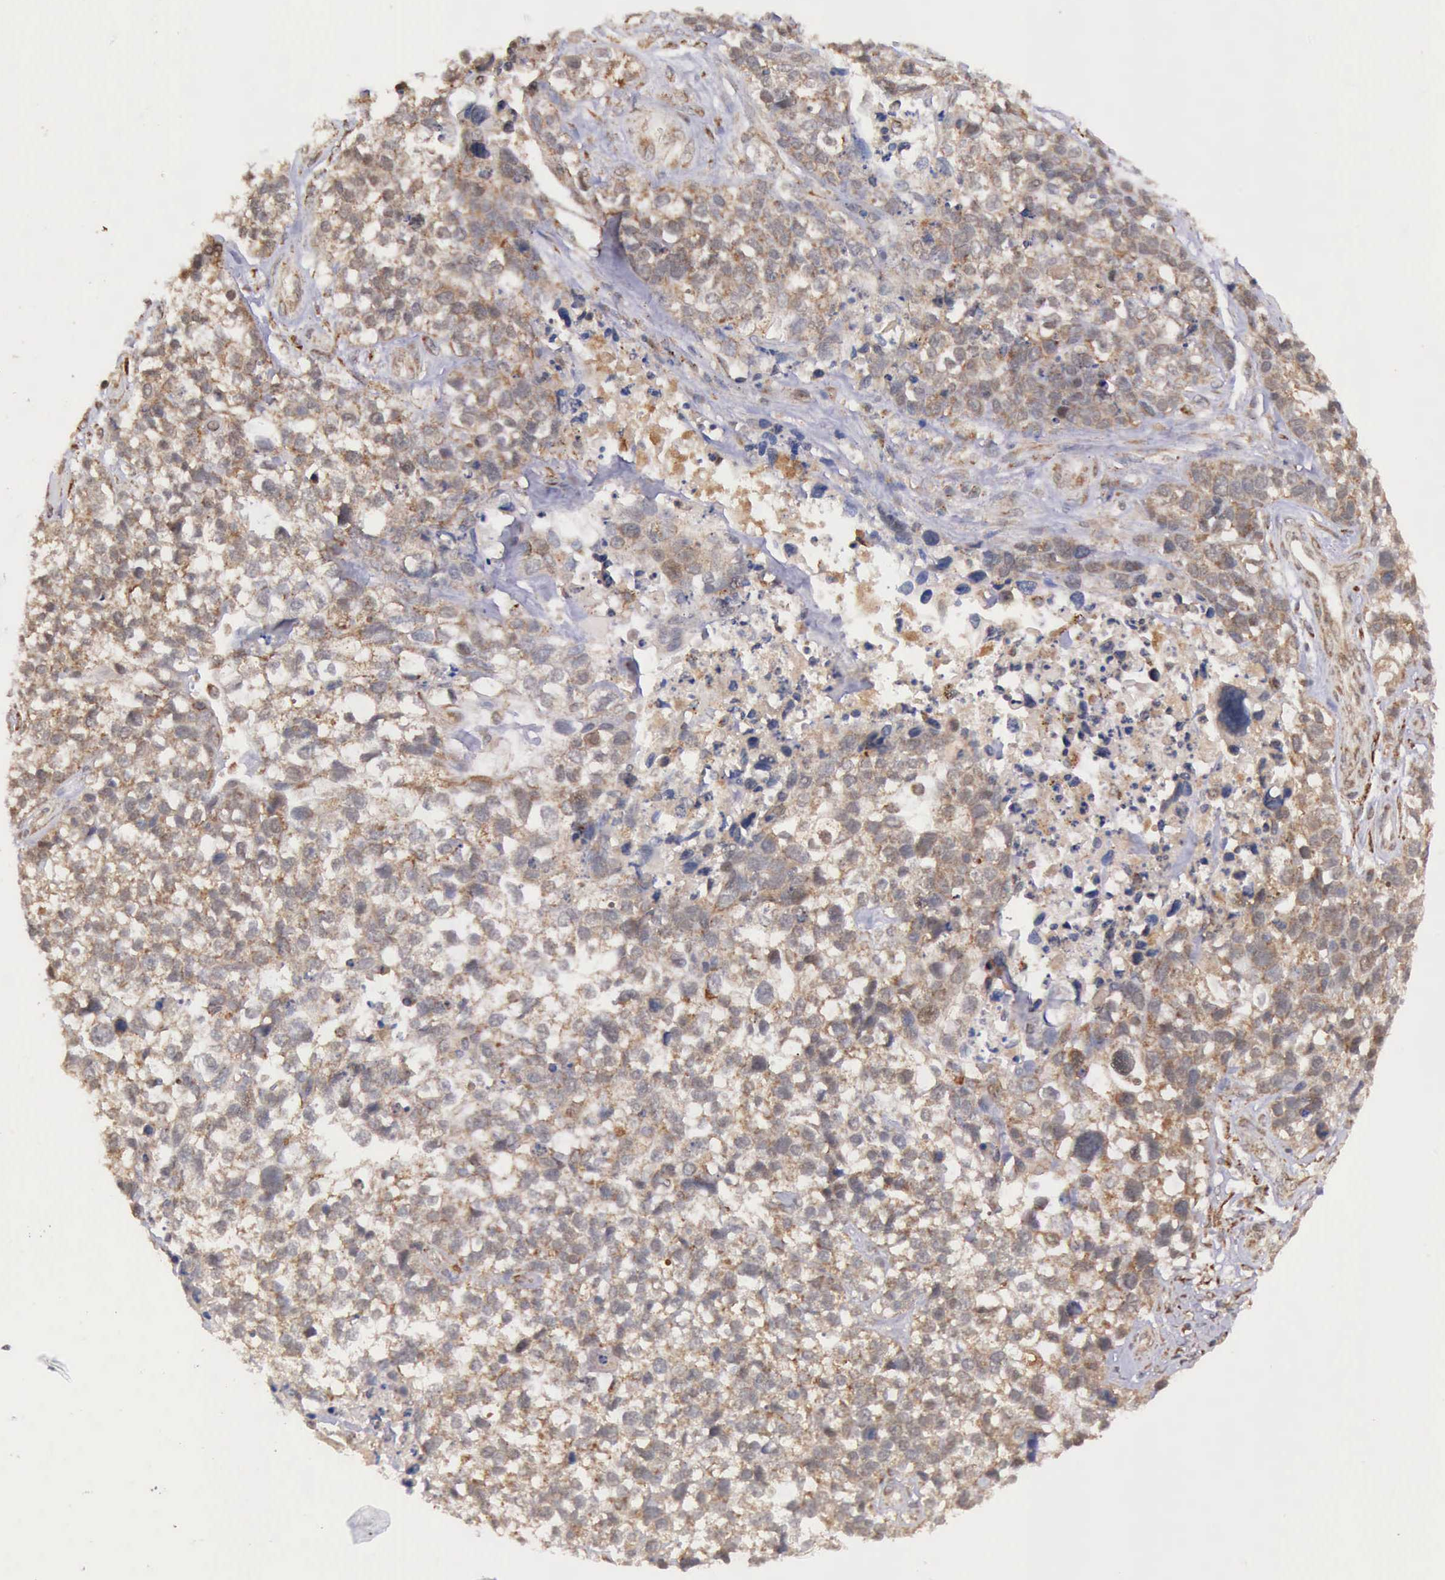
{"staining": {"intensity": "weak", "quantity": "25%-75%", "location": "cytoplasmic/membranous"}, "tissue": "lung cancer", "cell_type": "Tumor cells", "image_type": "cancer", "snomed": [{"axis": "morphology", "description": "Squamous cell carcinoma, NOS"}, {"axis": "topography", "description": "Lymph node"}, {"axis": "topography", "description": "Lung"}], "caption": "The photomicrograph reveals staining of lung cancer (squamous cell carcinoma), revealing weak cytoplasmic/membranous protein positivity (brown color) within tumor cells.", "gene": "ARMCX3", "patient": {"sex": "male", "age": 74}}